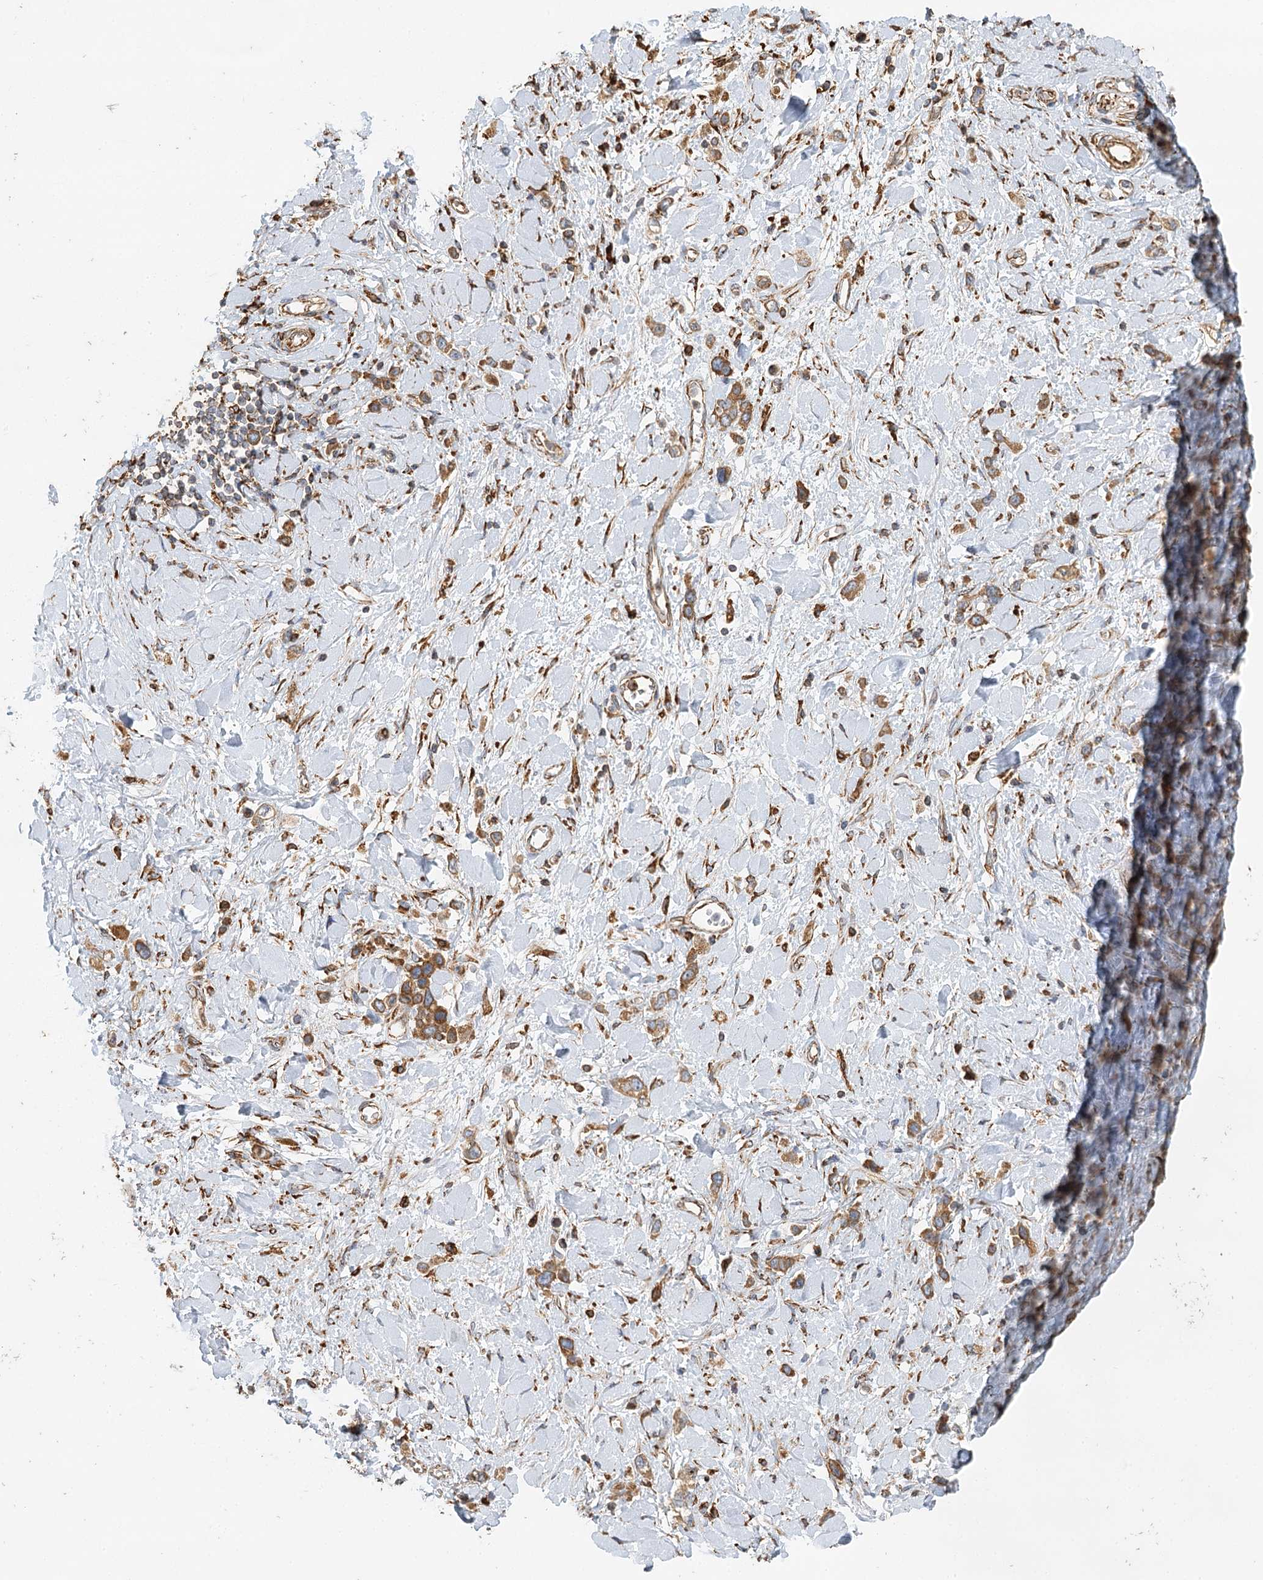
{"staining": {"intensity": "moderate", "quantity": ">75%", "location": "cytoplasmic/membranous"}, "tissue": "stomach cancer", "cell_type": "Tumor cells", "image_type": "cancer", "snomed": [{"axis": "morphology", "description": "Normal tissue, NOS"}, {"axis": "morphology", "description": "Adenocarcinoma, NOS"}, {"axis": "topography", "description": "Stomach, upper"}, {"axis": "topography", "description": "Stomach"}], "caption": "IHC photomicrograph of neoplastic tissue: human stomach cancer (adenocarcinoma) stained using immunohistochemistry displays medium levels of moderate protein expression localized specifically in the cytoplasmic/membranous of tumor cells, appearing as a cytoplasmic/membranous brown color.", "gene": "TAS1R1", "patient": {"sex": "female", "age": 65}}